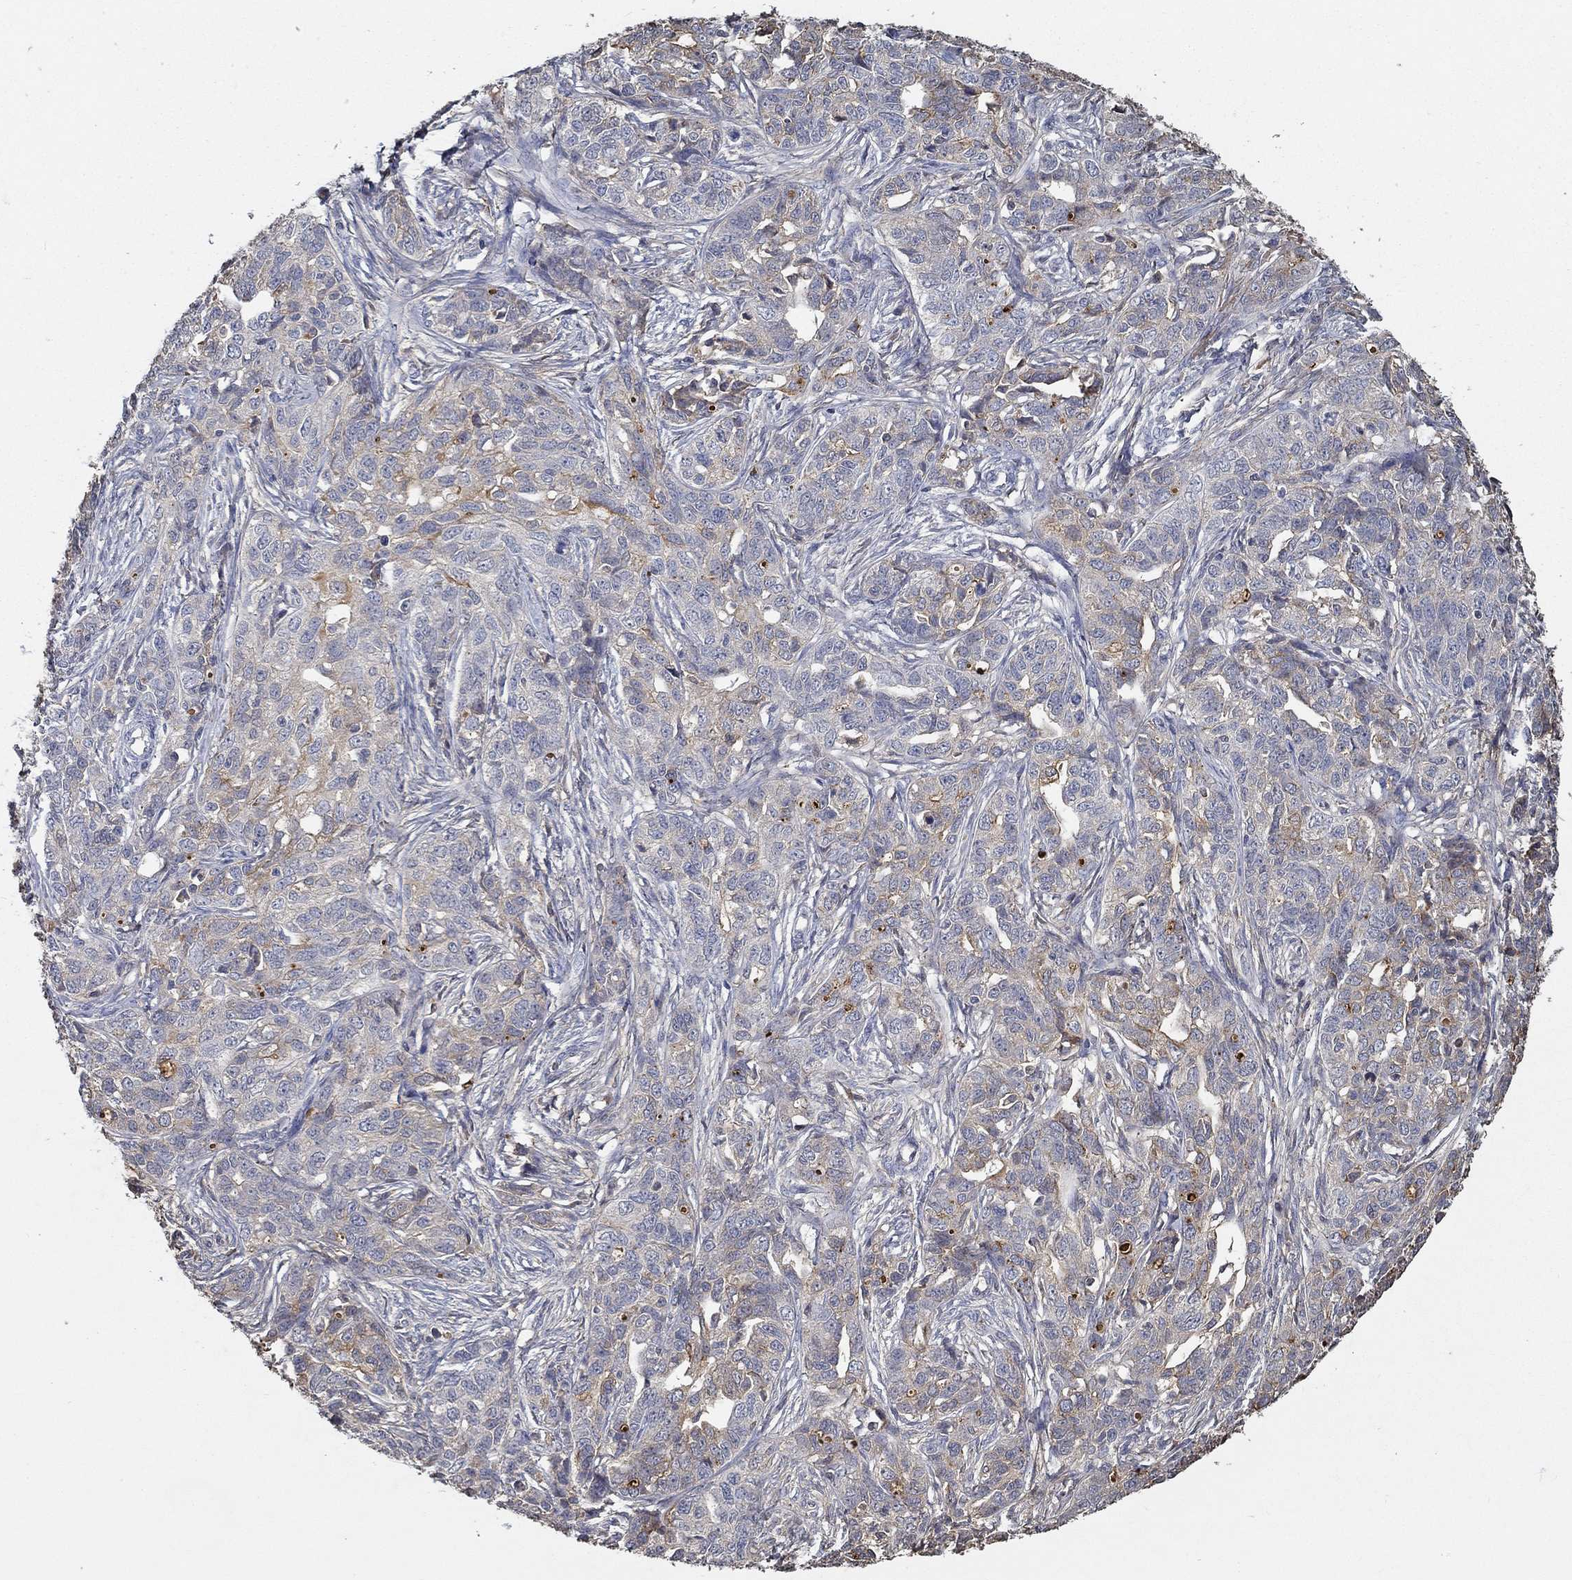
{"staining": {"intensity": "negative", "quantity": "none", "location": "none"}, "tissue": "ovarian cancer", "cell_type": "Tumor cells", "image_type": "cancer", "snomed": [{"axis": "morphology", "description": "Cystadenocarcinoma, serous, NOS"}, {"axis": "topography", "description": "Ovary"}], "caption": "IHC of human ovarian cancer (serous cystadenocarcinoma) displays no staining in tumor cells. Brightfield microscopy of IHC stained with DAB (3,3'-diaminobenzidine) (brown) and hematoxylin (blue), captured at high magnification.", "gene": "IL10", "patient": {"sex": "female", "age": 71}}